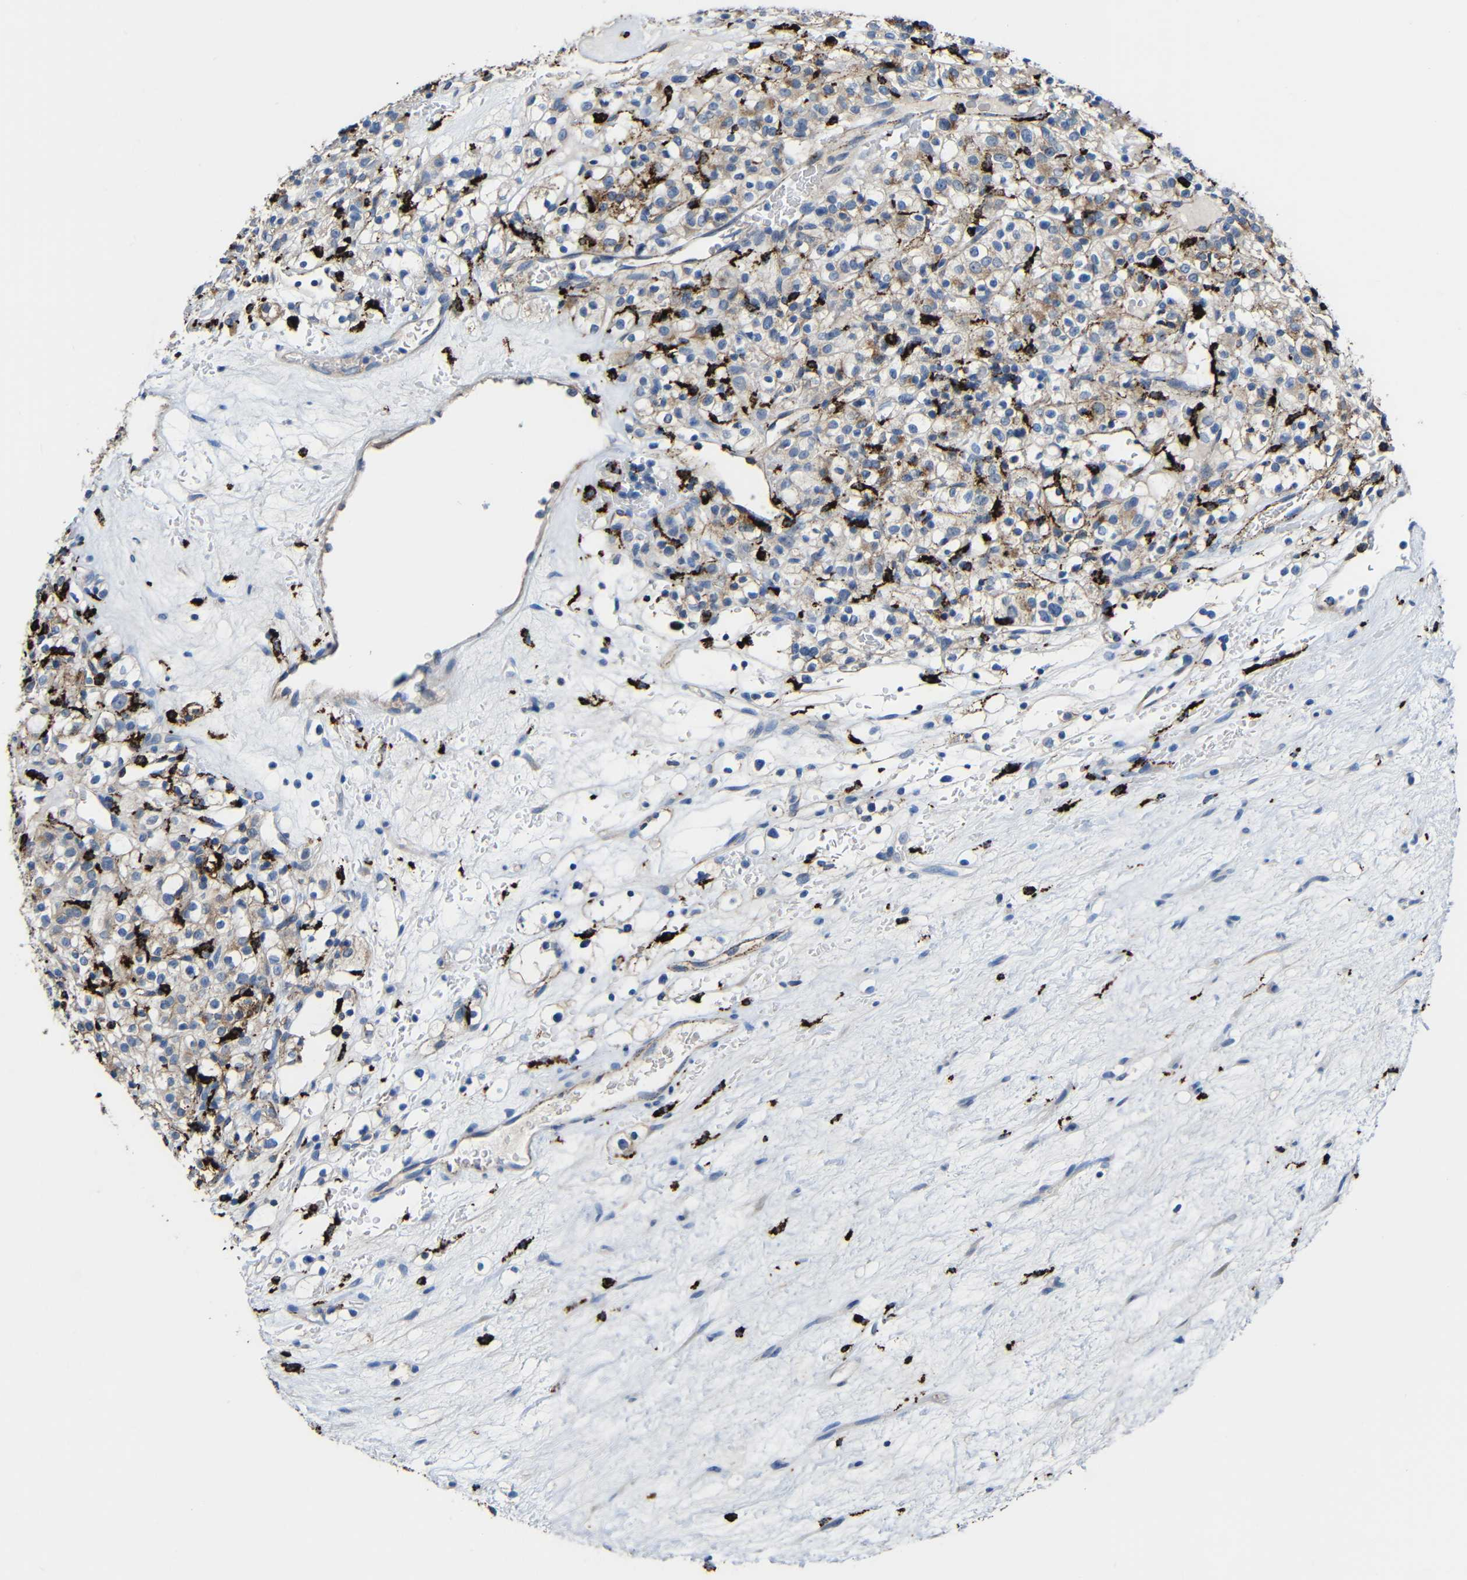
{"staining": {"intensity": "weak", "quantity": ">75%", "location": "cytoplasmic/membranous"}, "tissue": "renal cancer", "cell_type": "Tumor cells", "image_type": "cancer", "snomed": [{"axis": "morphology", "description": "Normal tissue, NOS"}, {"axis": "morphology", "description": "Adenocarcinoma, NOS"}, {"axis": "topography", "description": "Kidney"}], "caption": "A high-resolution micrograph shows immunohistochemistry staining of adenocarcinoma (renal), which displays weak cytoplasmic/membranous expression in approximately >75% of tumor cells.", "gene": "HLA-DMA", "patient": {"sex": "female", "age": 72}}